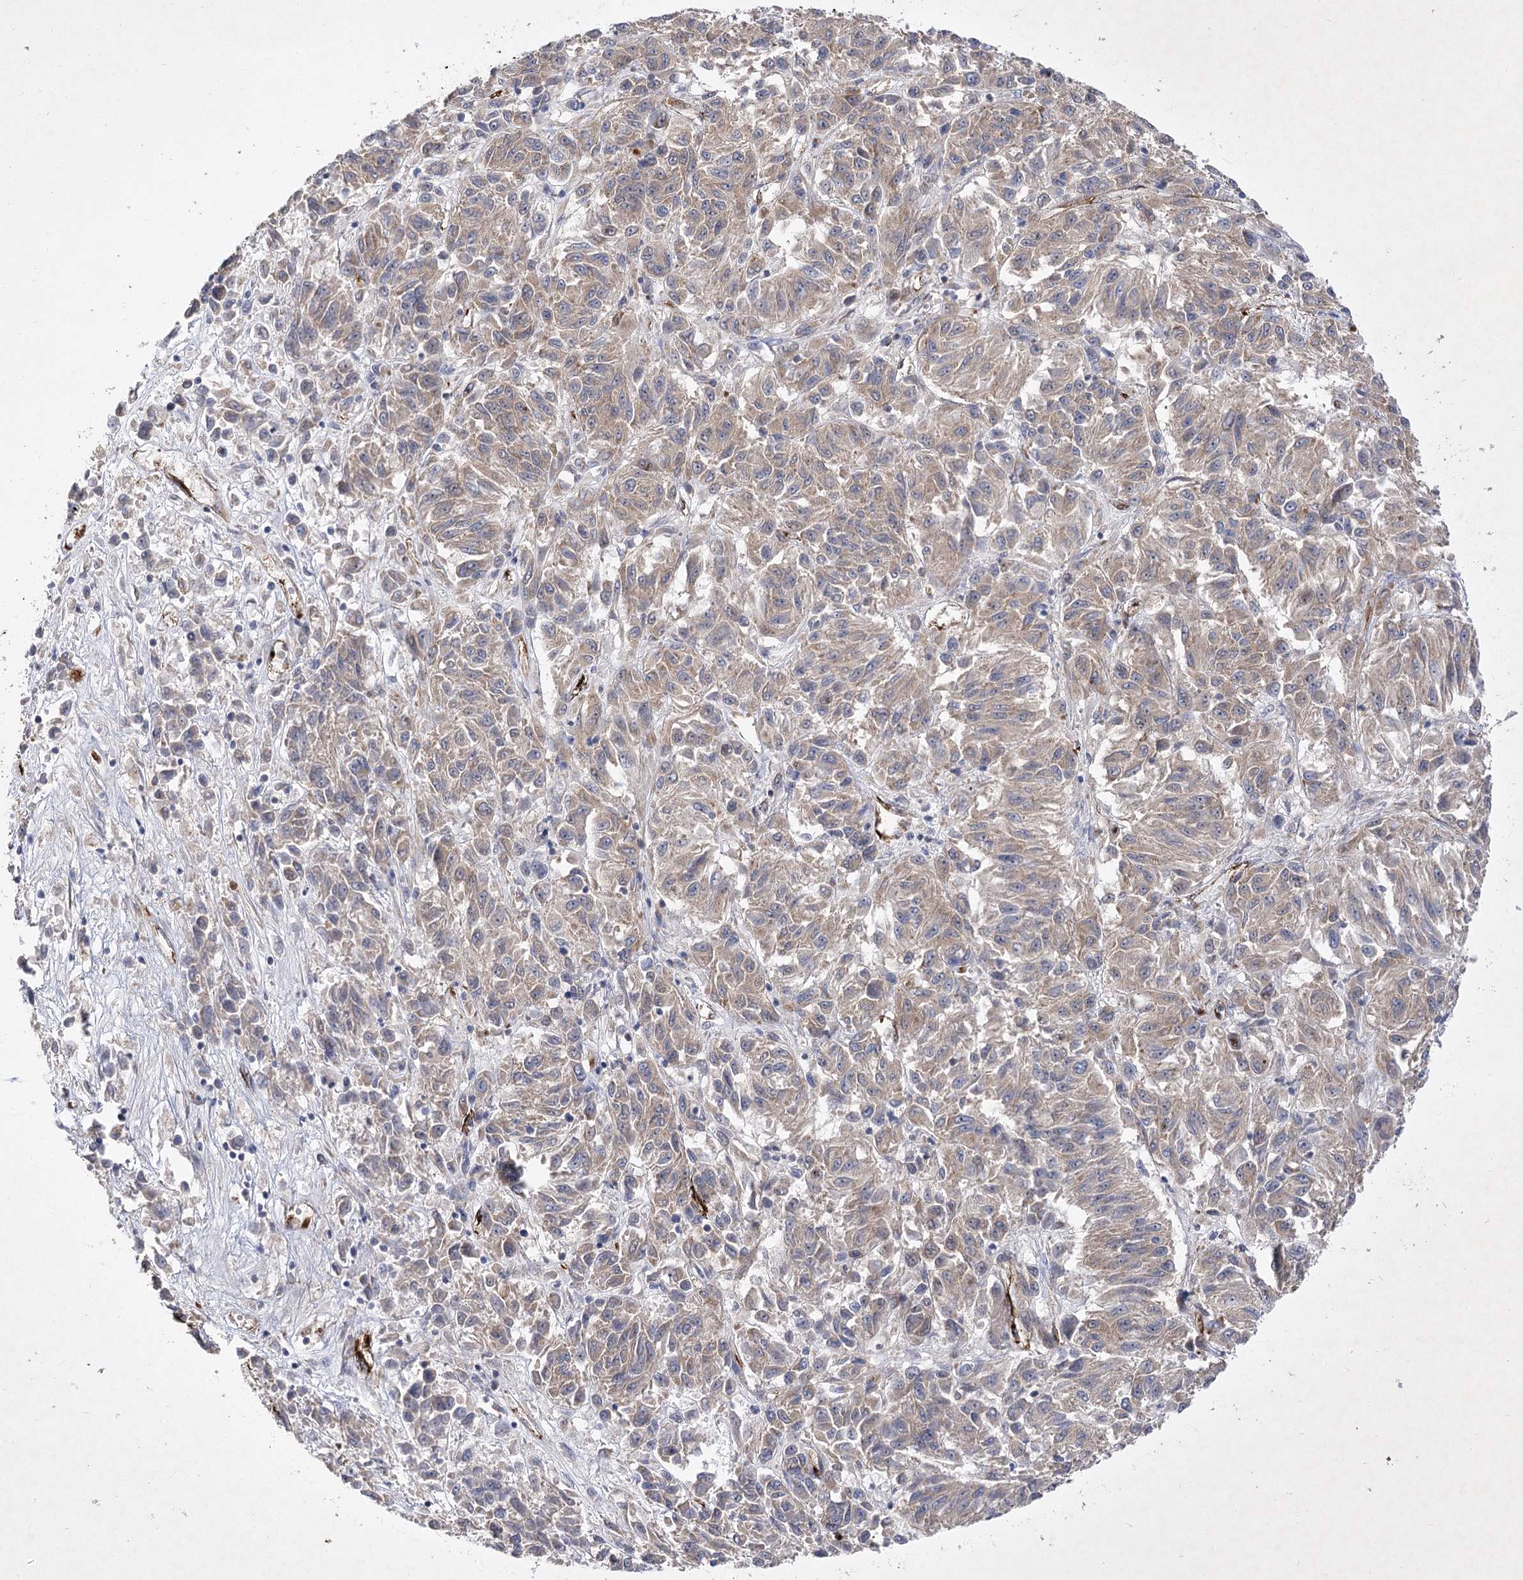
{"staining": {"intensity": "weak", "quantity": "<25%", "location": "cytoplasmic/membranous"}, "tissue": "melanoma", "cell_type": "Tumor cells", "image_type": "cancer", "snomed": [{"axis": "morphology", "description": "Malignant melanoma, Metastatic site"}, {"axis": "topography", "description": "Lung"}], "caption": "Tumor cells are negative for protein expression in human melanoma.", "gene": "ARHGAP31", "patient": {"sex": "male", "age": 64}}